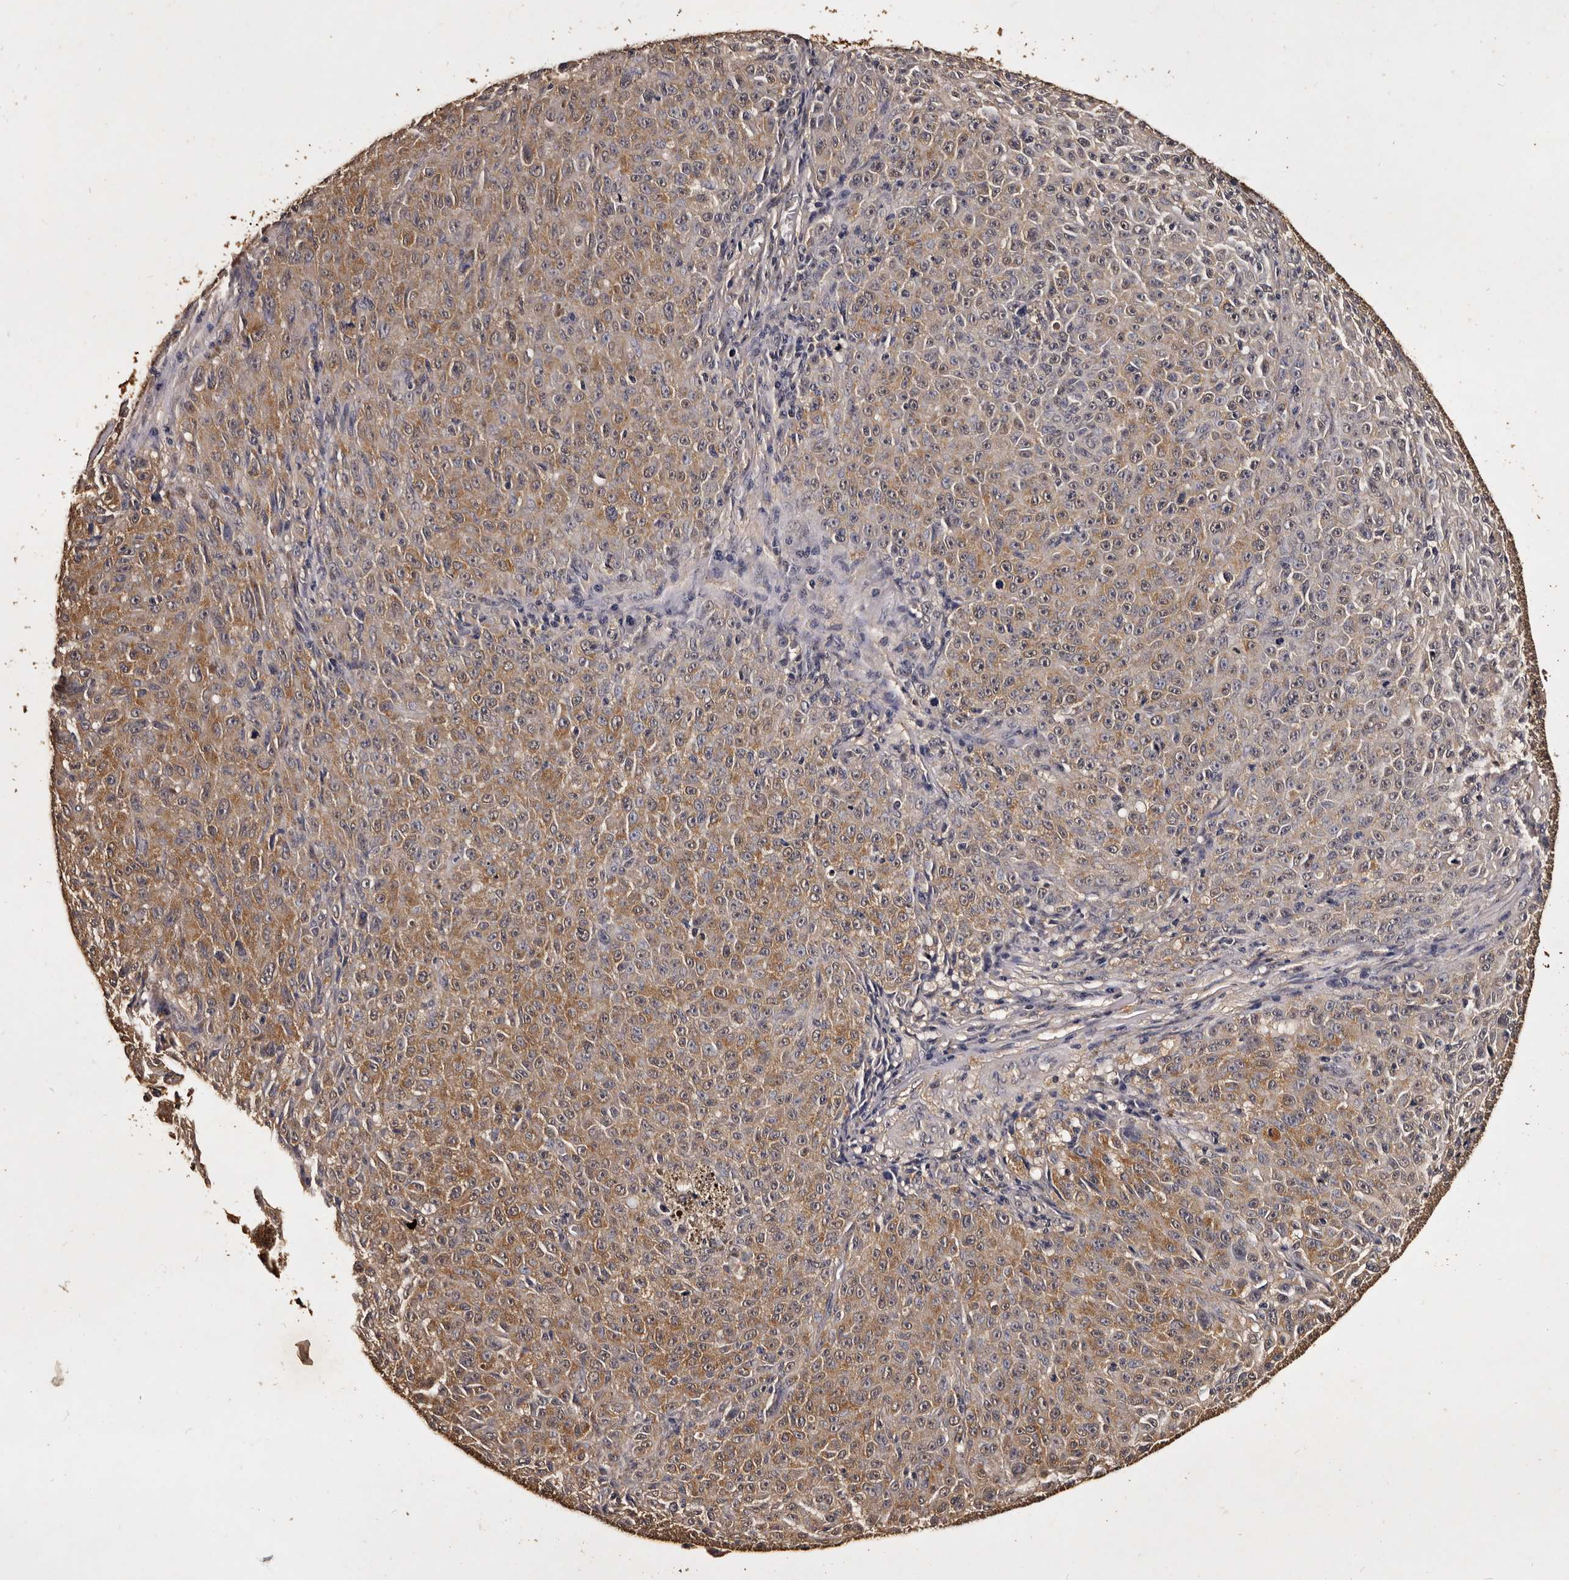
{"staining": {"intensity": "moderate", "quantity": "25%-75%", "location": "cytoplasmic/membranous"}, "tissue": "melanoma", "cell_type": "Tumor cells", "image_type": "cancer", "snomed": [{"axis": "morphology", "description": "Malignant melanoma, NOS"}, {"axis": "topography", "description": "Skin"}], "caption": "There is medium levels of moderate cytoplasmic/membranous staining in tumor cells of melanoma, as demonstrated by immunohistochemical staining (brown color).", "gene": "PARS2", "patient": {"sex": "female", "age": 82}}